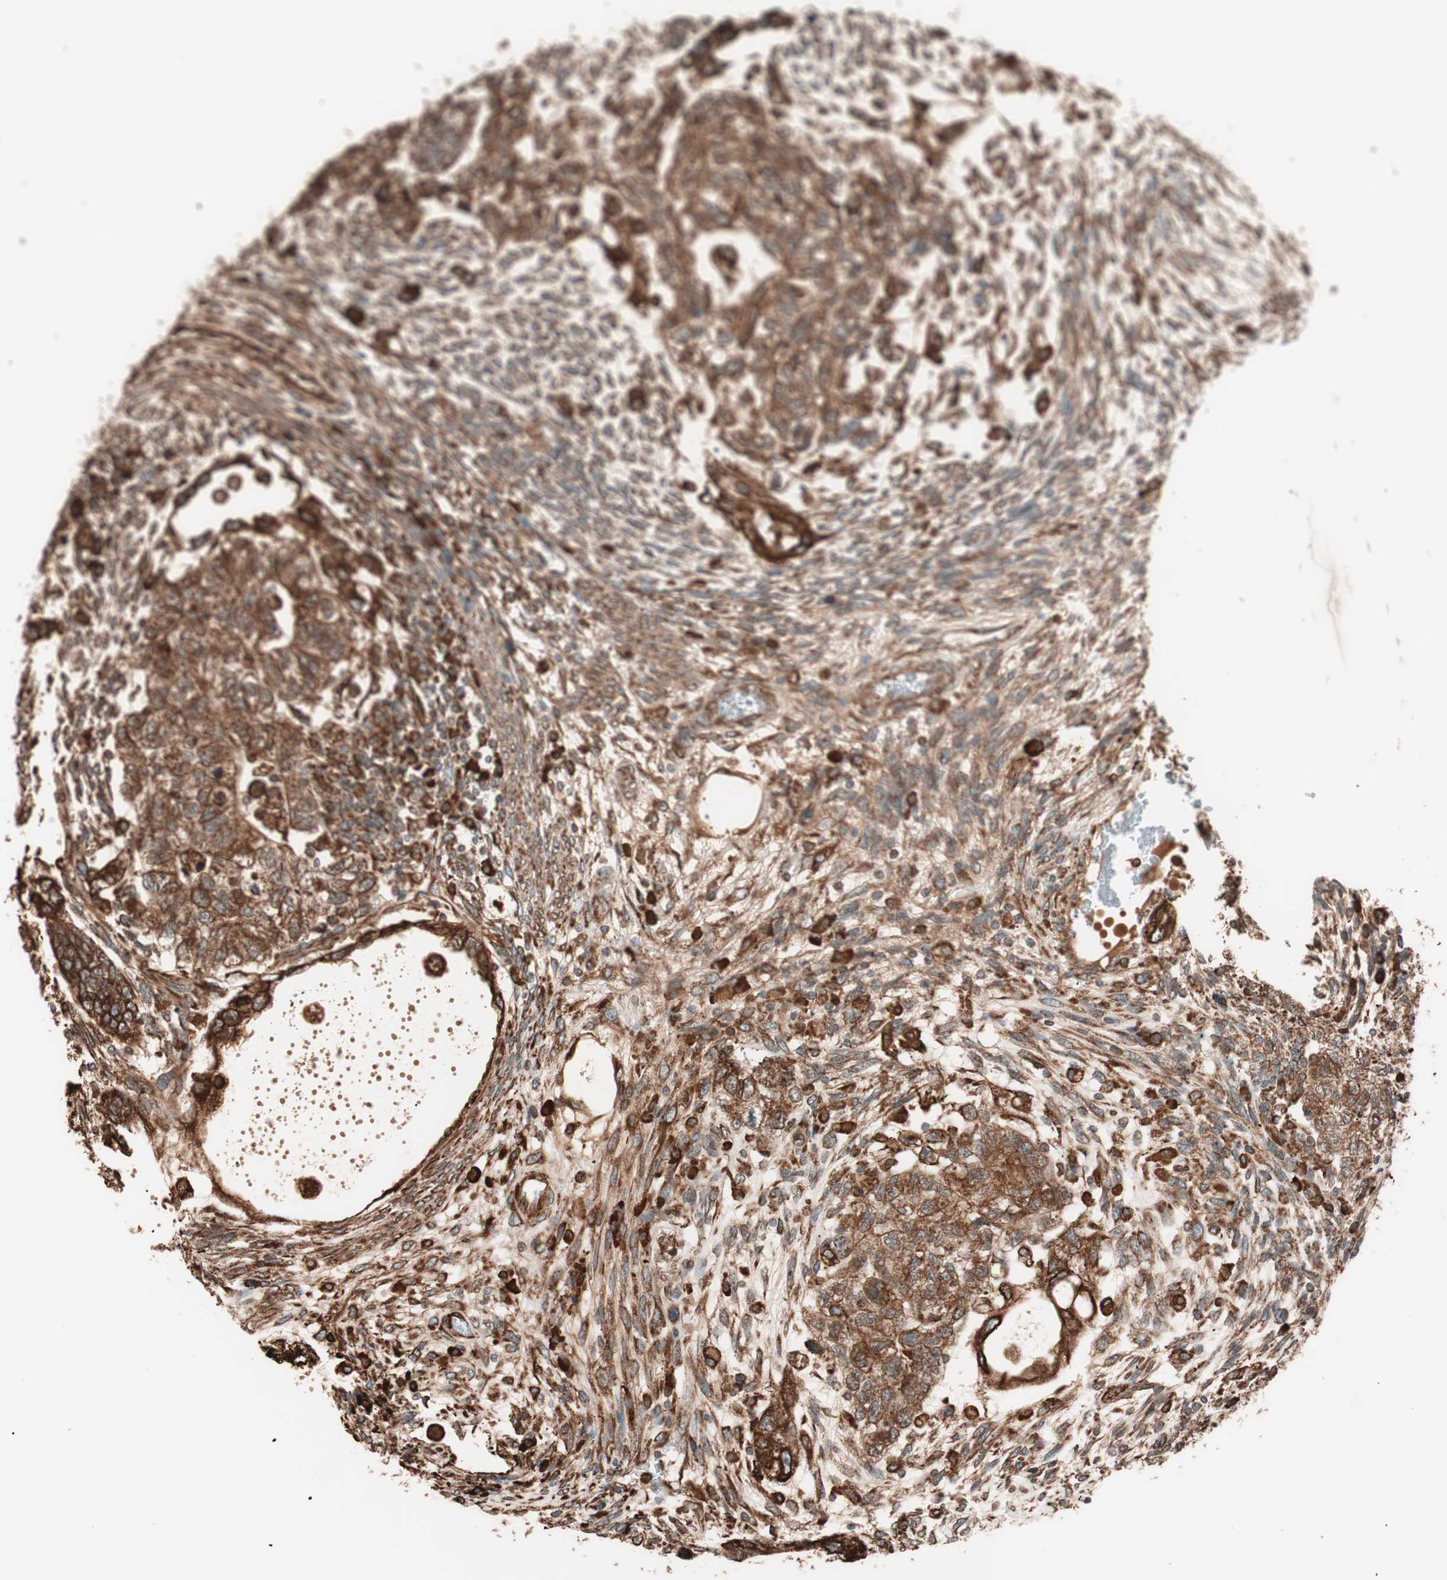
{"staining": {"intensity": "strong", "quantity": ">75%", "location": "cytoplasmic/membranous"}, "tissue": "testis cancer", "cell_type": "Tumor cells", "image_type": "cancer", "snomed": [{"axis": "morphology", "description": "Normal tissue, NOS"}, {"axis": "morphology", "description": "Carcinoma, Embryonal, NOS"}, {"axis": "topography", "description": "Testis"}], "caption": "High-magnification brightfield microscopy of testis cancer (embryonal carcinoma) stained with DAB (3,3'-diaminobenzidine) (brown) and counterstained with hematoxylin (blue). tumor cells exhibit strong cytoplasmic/membranous expression is appreciated in approximately>75% of cells. (Stains: DAB in brown, nuclei in blue, Microscopy: brightfield microscopy at high magnification).", "gene": "VEGFA", "patient": {"sex": "male", "age": 36}}